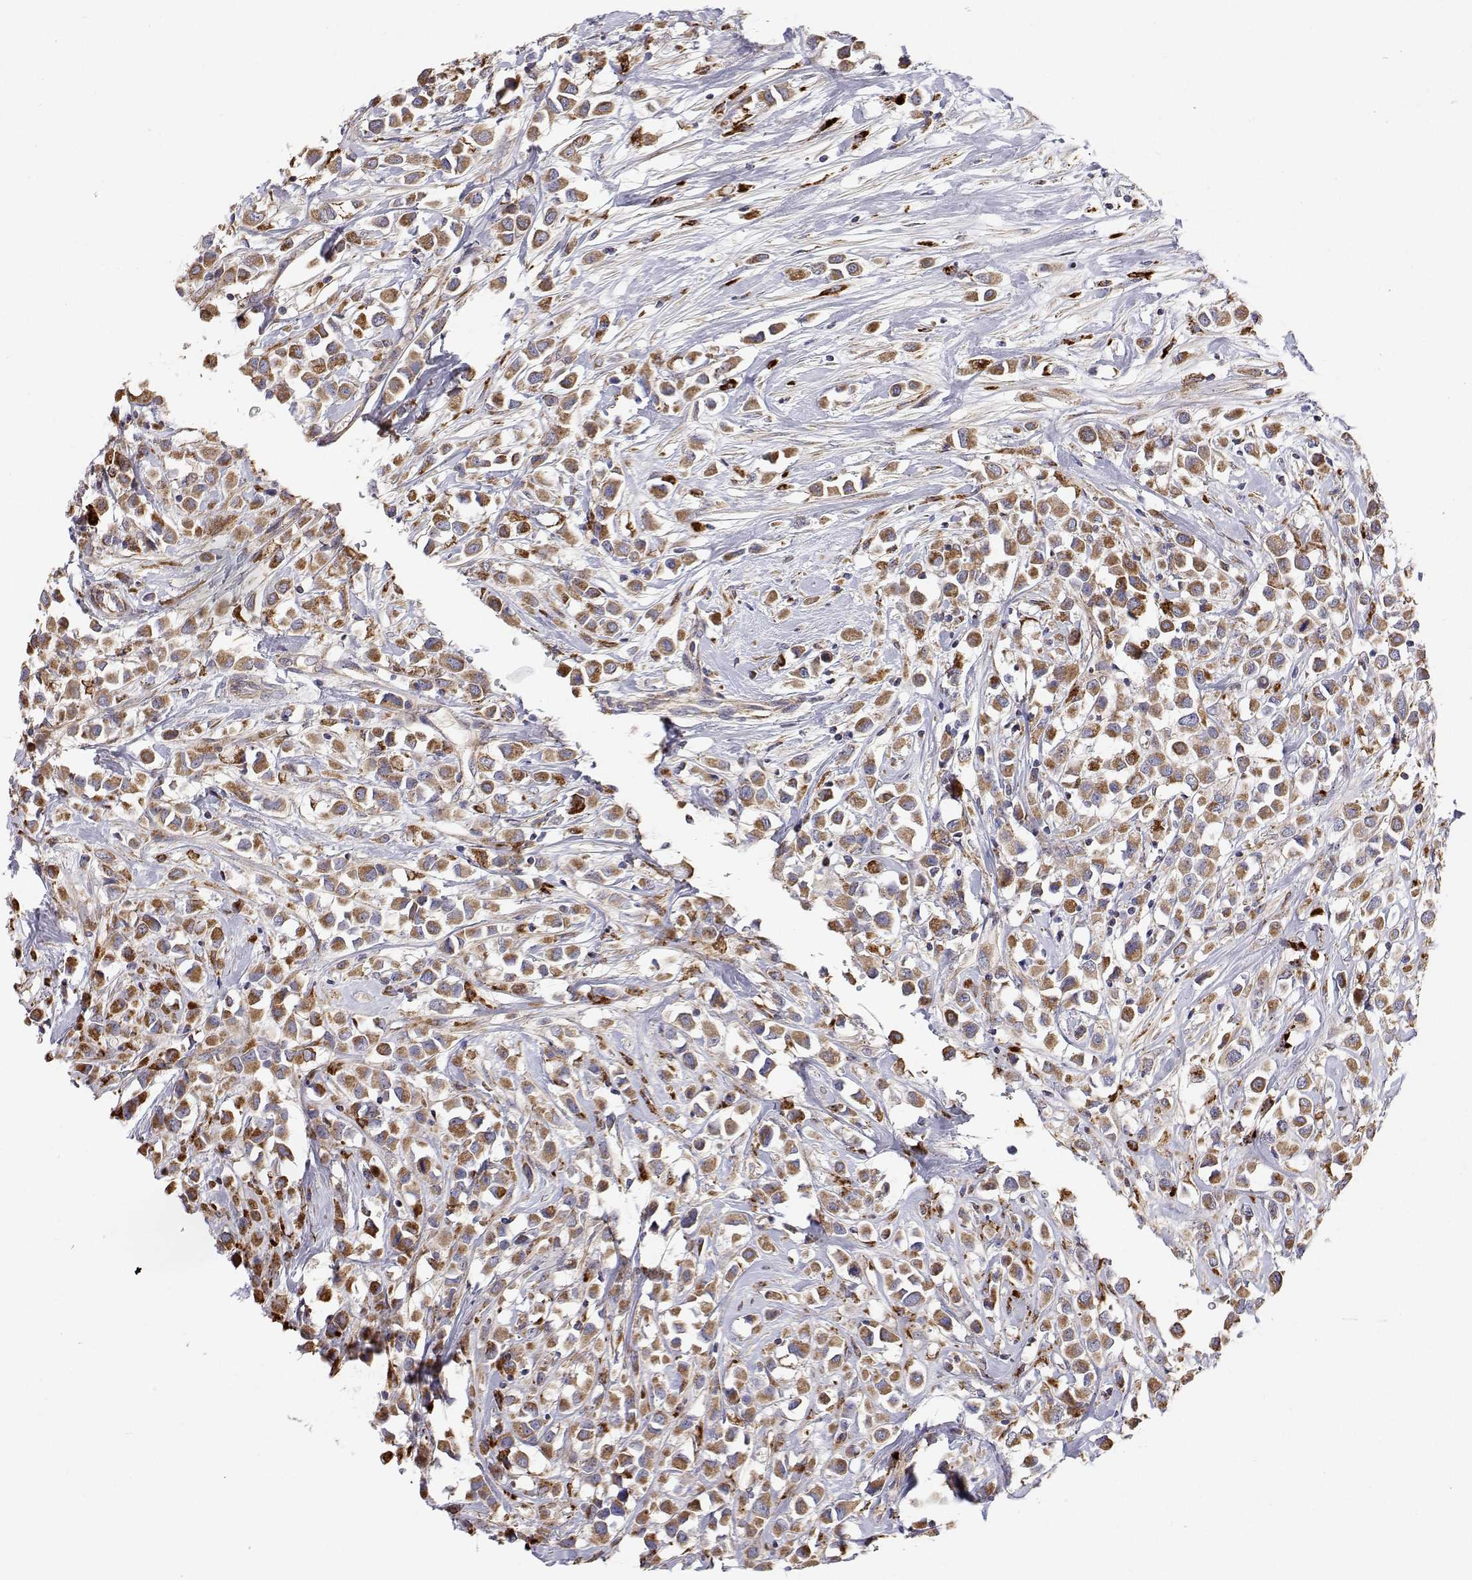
{"staining": {"intensity": "strong", "quantity": ">75%", "location": "cytoplasmic/membranous"}, "tissue": "breast cancer", "cell_type": "Tumor cells", "image_type": "cancer", "snomed": [{"axis": "morphology", "description": "Duct carcinoma"}, {"axis": "topography", "description": "Breast"}], "caption": "This micrograph reveals immunohistochemistry (IHC) staining of human breast cancer, with high strong cytoplasmic/membranous staining in about >75% of tumor cells.", "gene": "SPICE1", "patient": {"sex": "female", "age": 61}}